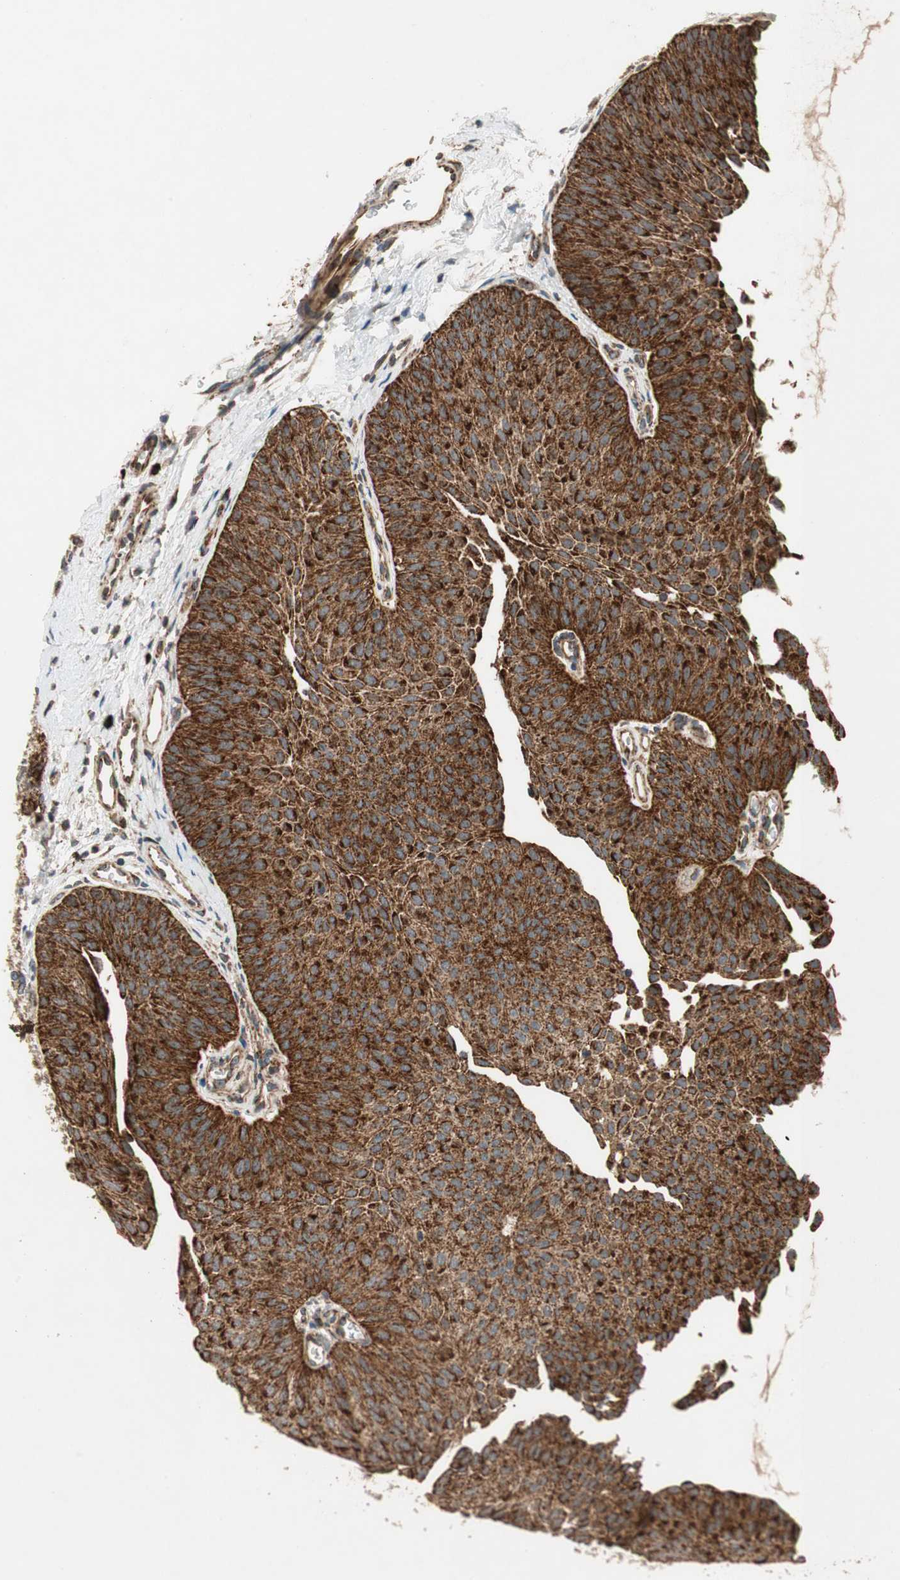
{"staining": {"intensity": "strong", "quantity": ">75%", "location": "cytoplasmic/membranous"}, "tissue": "urothelial cancer", "cell_type": "Tumor cells", "image_type": "cancer", "snomed": [{"axis": "morphology", "description": "Urothelial carcinoma, Low grade"}, {"axis": "topography", "description": "Urinary bladder"}], "caption": "Protein staining of urothelial cancer tissue reveals strong cytoplasmic/membranous expression in approximately >75% of tumor cells.", "gene": "AKAP1", "patient": {"sex": "female", "age": 60}}